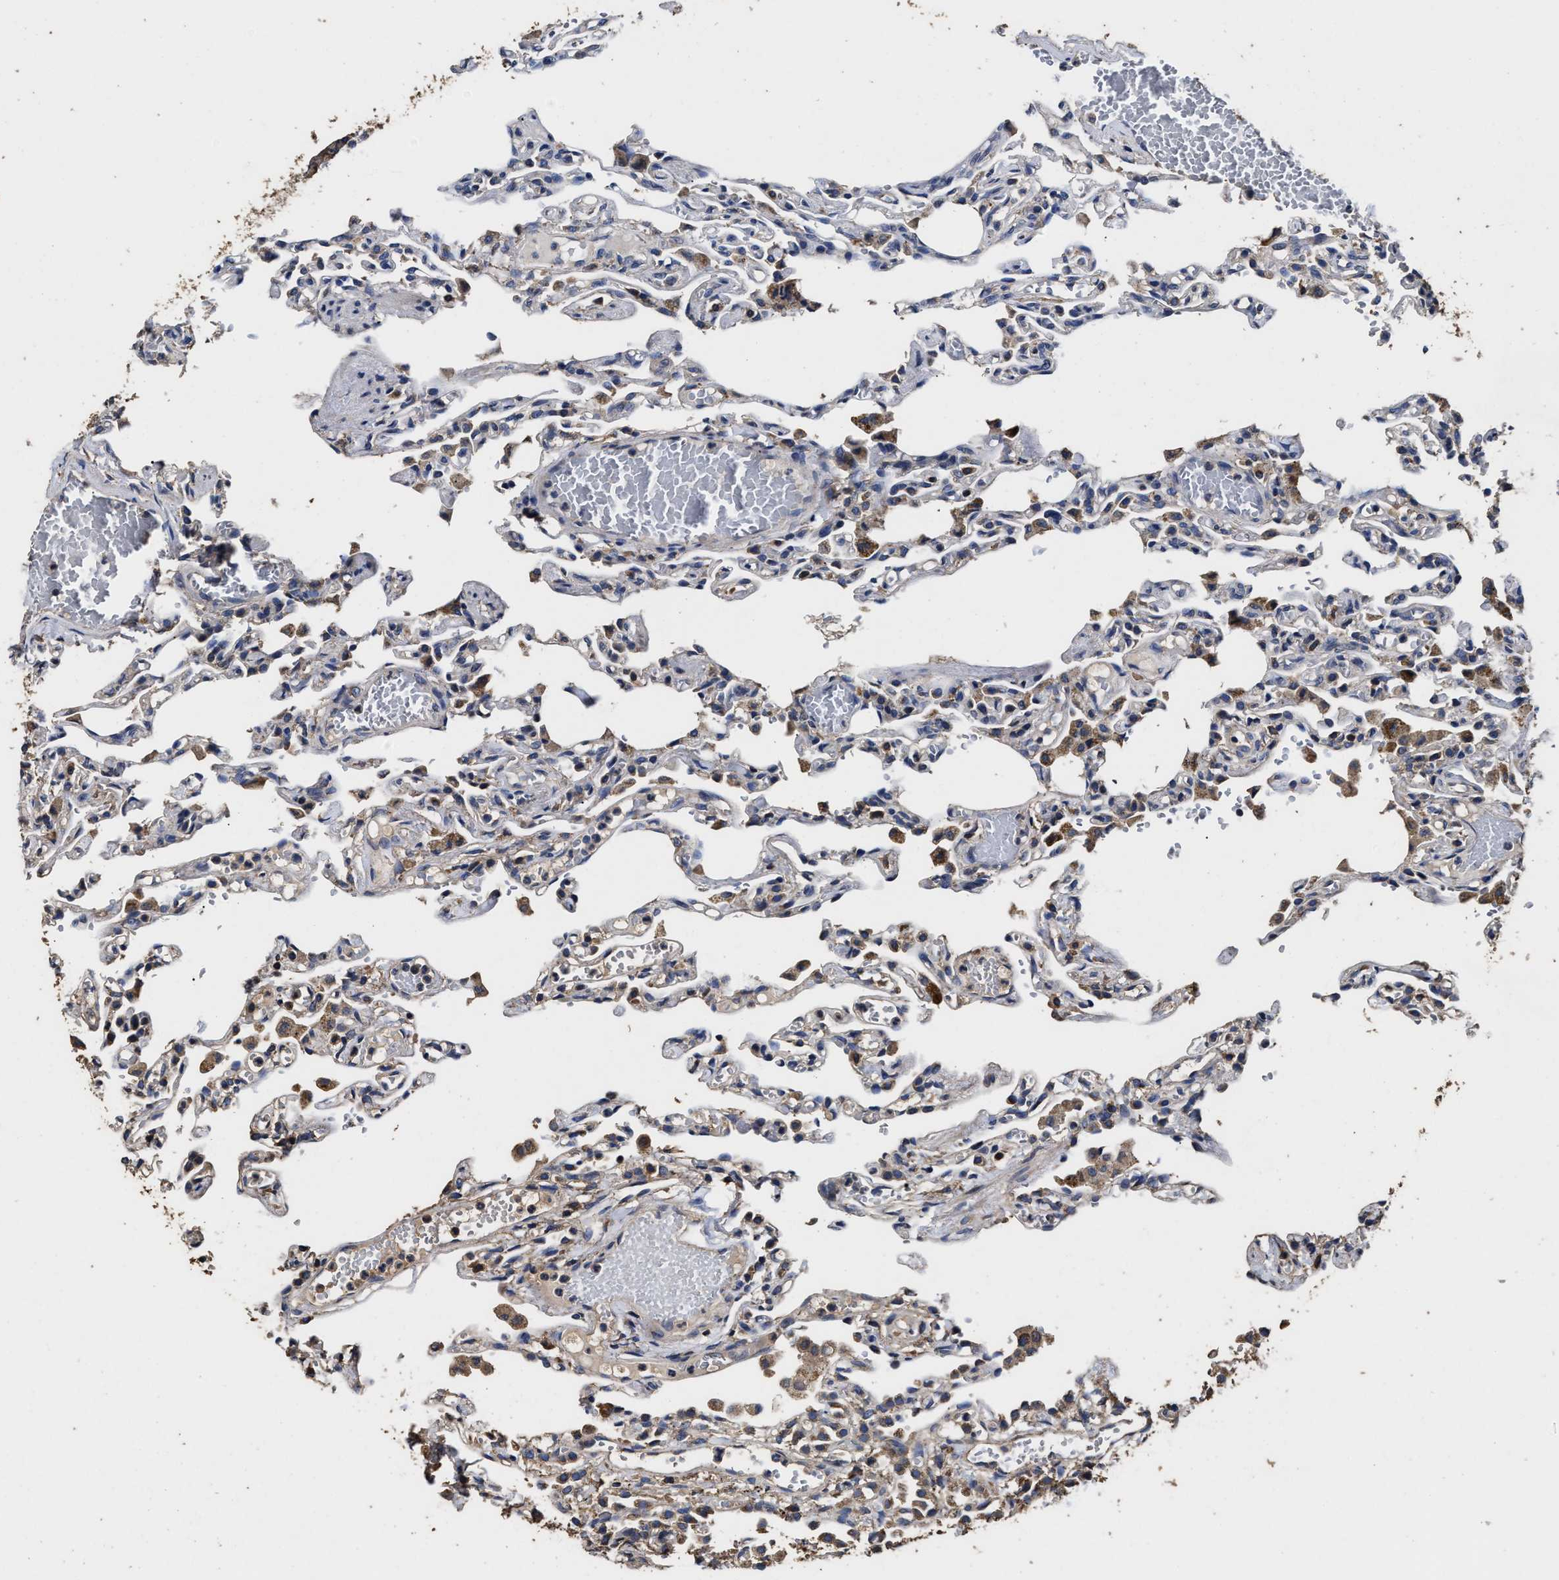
{"staining": {"intensity": "moderate", "quantity": "<25%", "location": "cytoplasmic/membranous"}, "tissue": "lung", "cell_type": "Alveolar cells", "image_type": "normal", "snomed": [{"axis": "morphology", "description": "Normal tissue, NOS"}, {"axis": "topography", "description": "Lung"}], "caption": "A brown stain labels moderate cytoplasmic/membranous positivity of a protein in alveolar cells of benign lung.", "gene": "PPM1K", "patient": {"sex": "male", "age": 21}}